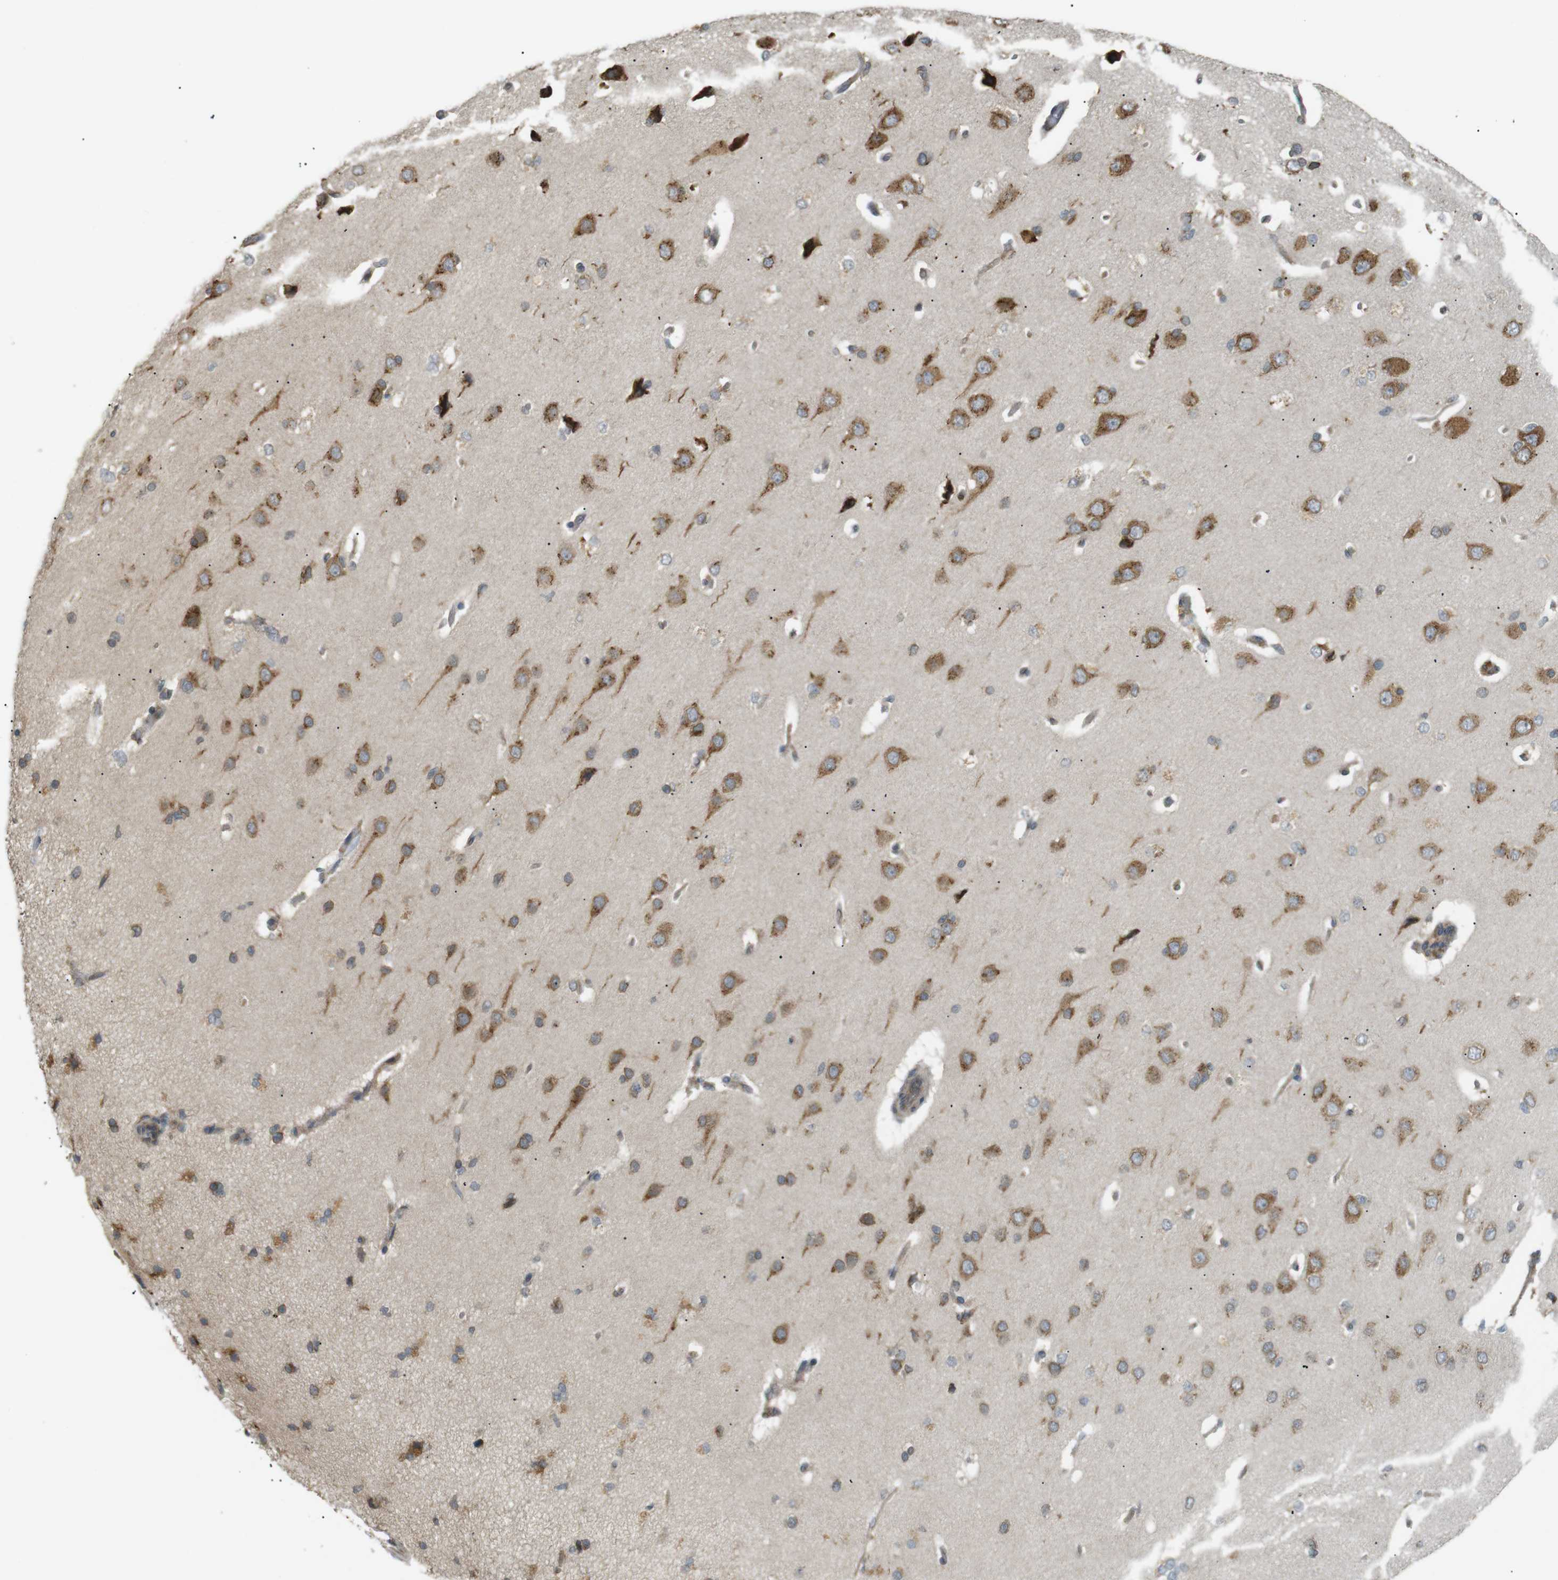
{"staining": {"intensity": "weak", "quantity": ">75%", "location": "cytoplasmic/membranous"}, "tissue": "cerebral cortex", "cell_type": "Endothelial cells", "image_type": "normal", "snomed": [{"axis": "morphology", "description": "Normal tissue, NOS"}, {"axis": "topography", "description": "Cerebral cortex"}], "caption": "Benign cerebral cortex demonstrates weak cytoplasmic/membranous staining in approximately >75% of endothelial cells, visualized by immunohistochemistry.", "gene": "TMED4", "patient": {"sex": "male", "age": 62}}